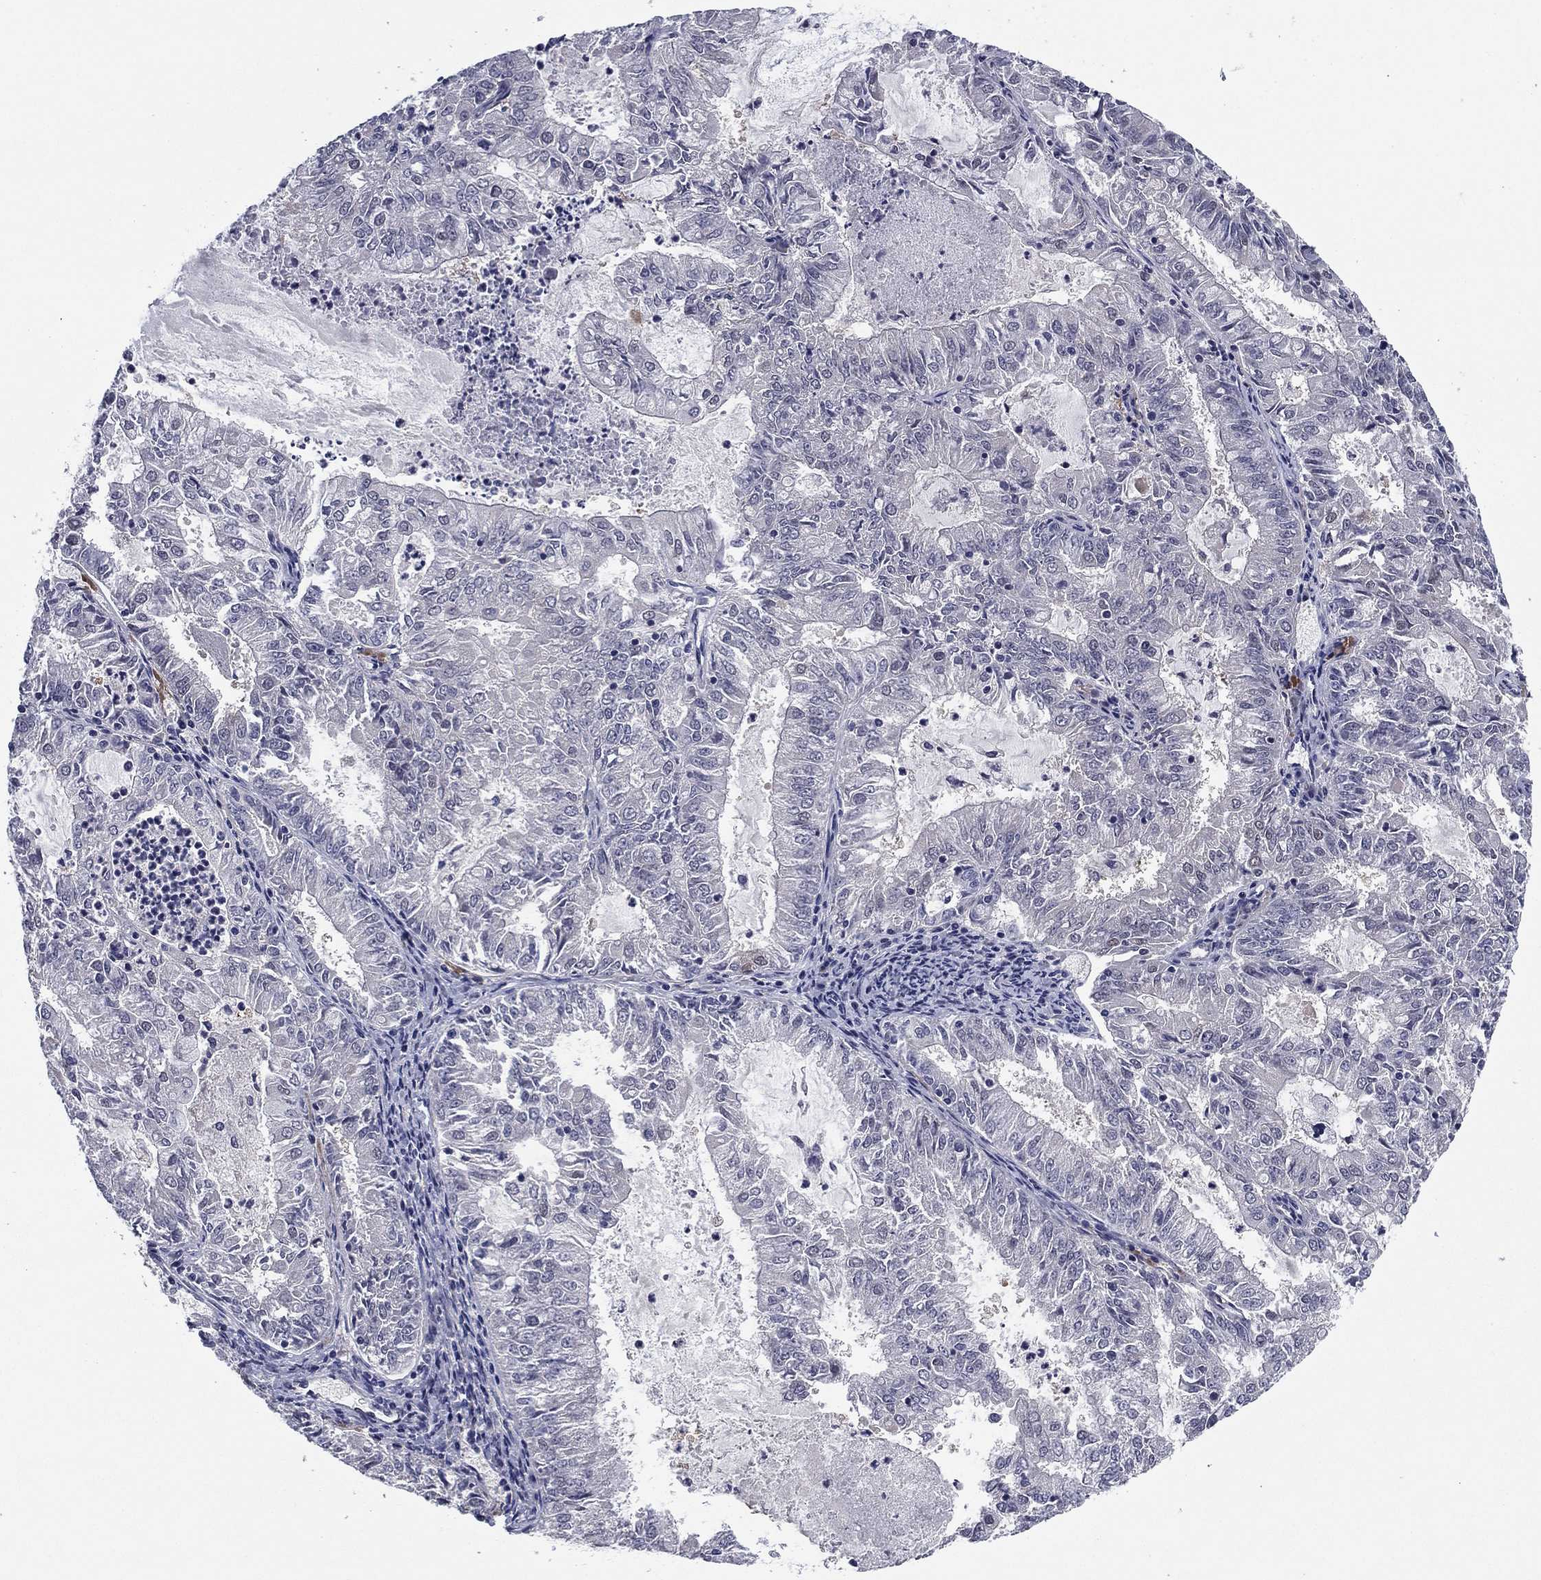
{"staining": {"intensity": "negative", "quantity": "none", "location": "none"}, "tissue": "endometrial cancer", "cell_type": "Tumor cells", "image_type": "cancer", "snomed": [{"axis": "morphology", "description": "Adenocarcinoma, NOS"}, {"axis": "topography", "description": "Endometrium"}], "caption": "Protein analysis of adenocarcinoma (endometrial) reveals no significant expression in tumor cells.", "gene": "REXO5", "patient": {"sex": "female", "age": 57}}